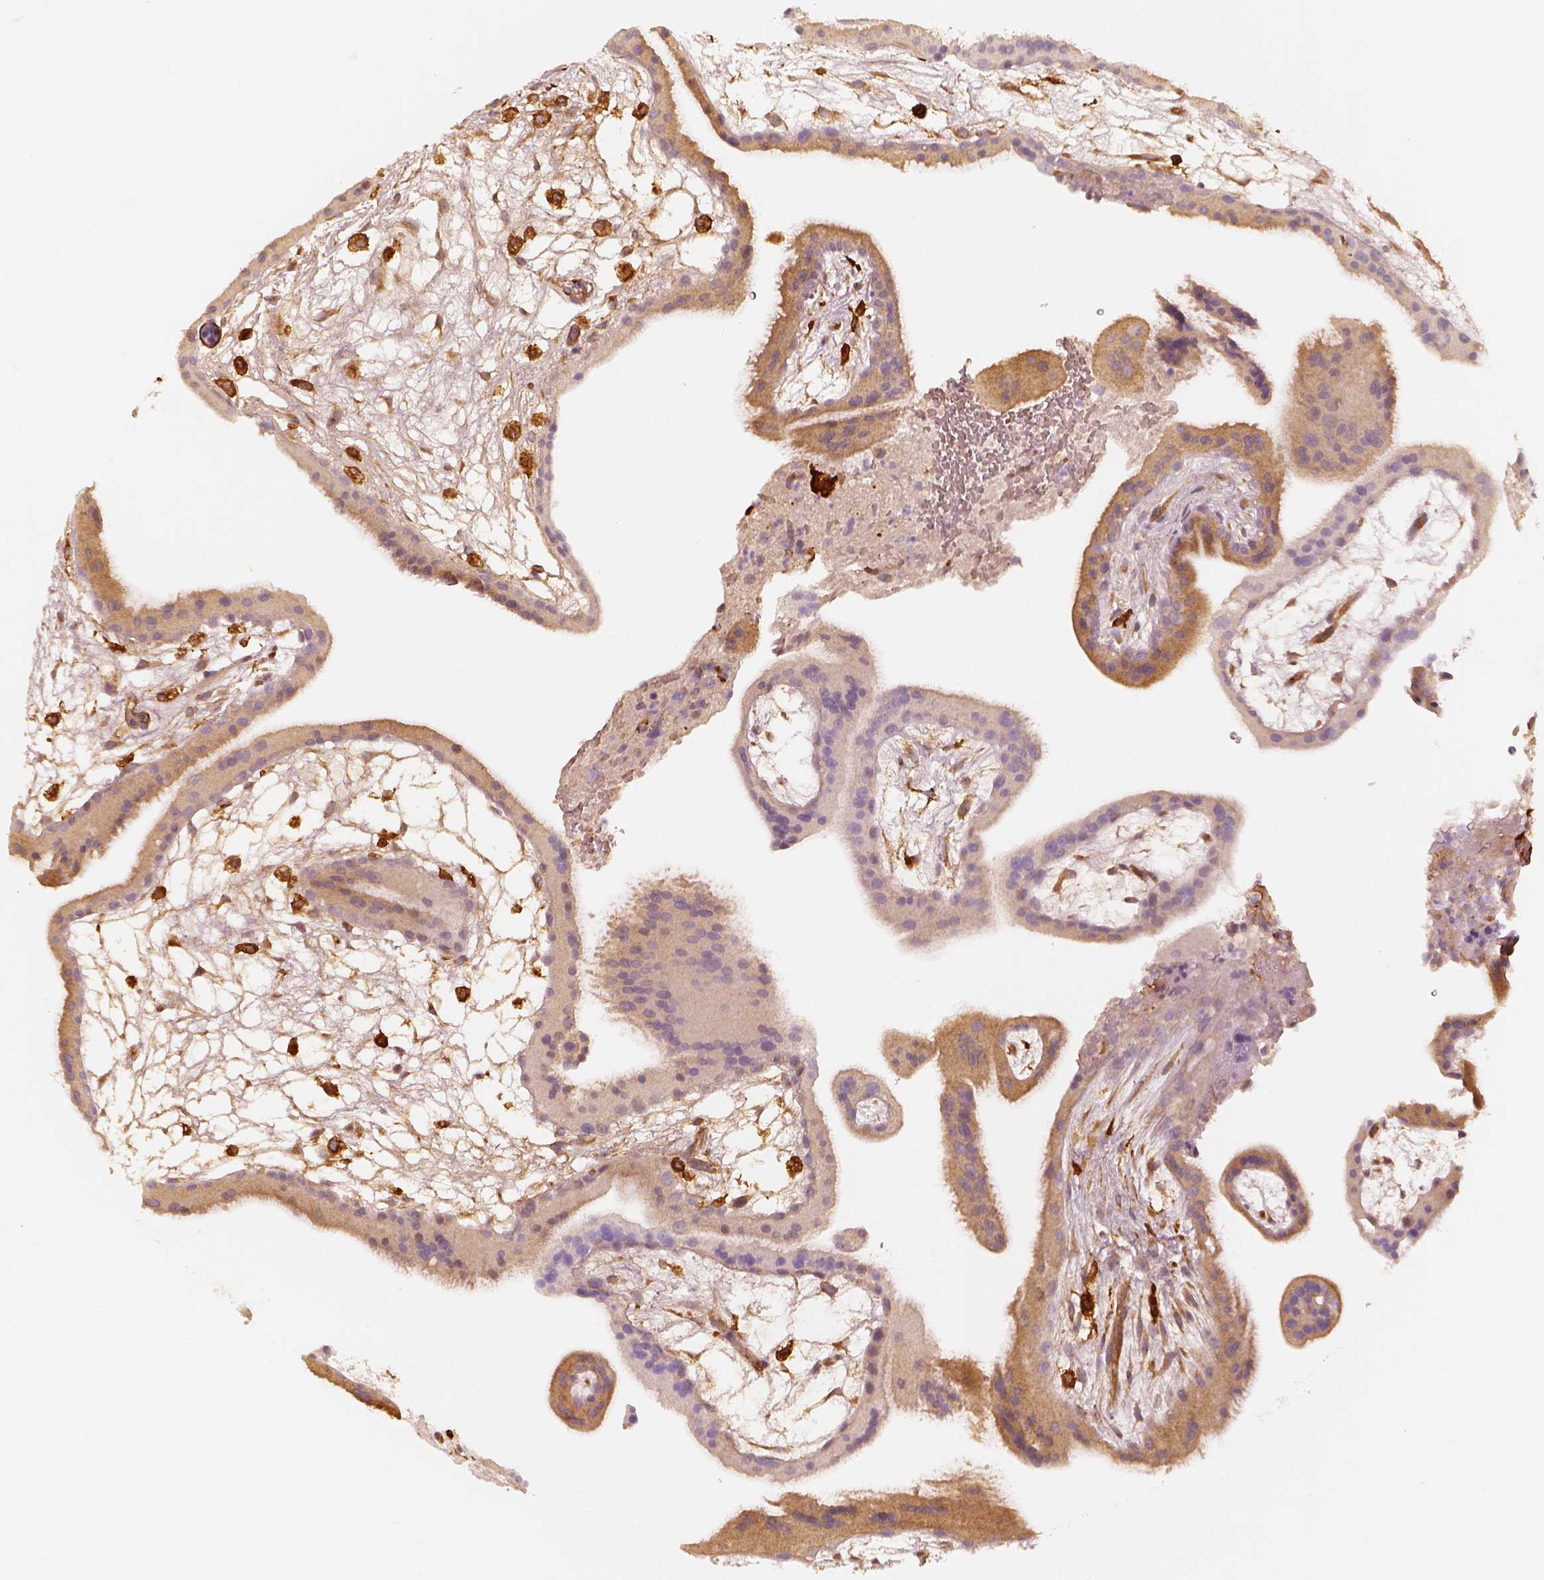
{"staining": {"intensity": "strong", "quantity": "25%-75%", "location": "cytoplasmic/membranous"}, "tissue": "placenta", "cell_type": "Decidual cells", "image_type": "normal", "snomed": [{"axis": "morphology", "description": "Normal tissue, NOS"}, {"axis": "topography", "description": "Placenta"}], "caption": "Protein expression analysis of benign placenta demonstrates strong cytoplasmic/membranous positivity in about 25%-75% of decidual cells. (brown staining indicates protein expression, while blue staining denotes nuclei).", "gene": "FSCN1", "patient": {"sex": "female", "age": 19}}